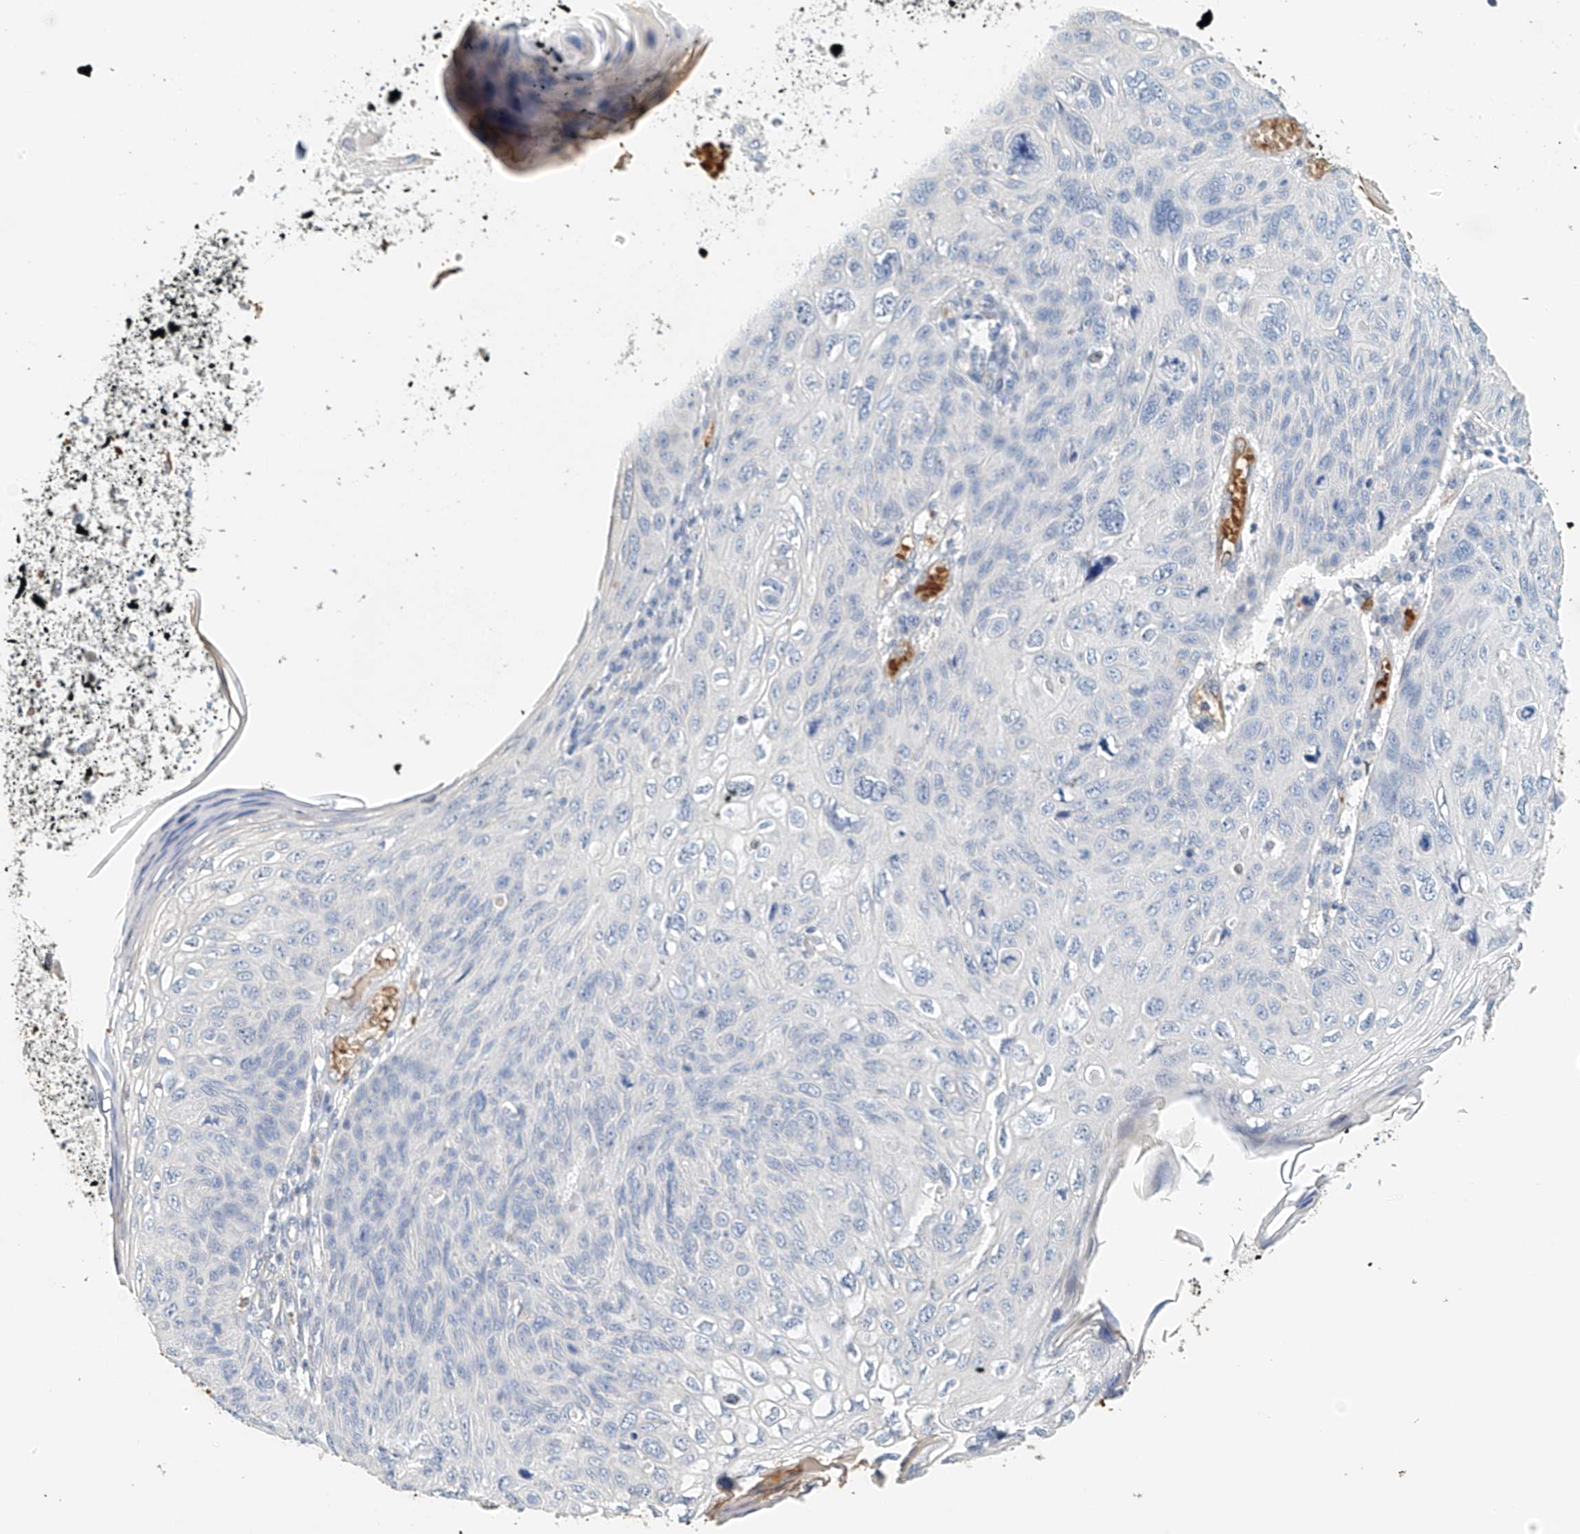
{"staining": {"intensity": "negative", "quantity": "none", "location": "none"}, "tissue": "skin cancer", "cell_type": "Tumor cells", "image_type": "cancer", "snomed": [{"axis": "morphology", "description": "Squamous cell carcinoma, NOS"}, {"axis": "topography", "description": "Skin"}], "caption": "Immunohistochemistry of skin squamous cell carcinoma shows no staining in tumor cells. The staining is performed using DAB (3,3'-diaminobenzidine) brown chromogen with nuclei counter-stained in using hematoxylin.", "gene": "RCAN3", "patient": {"sex": "female", "age": 90}}